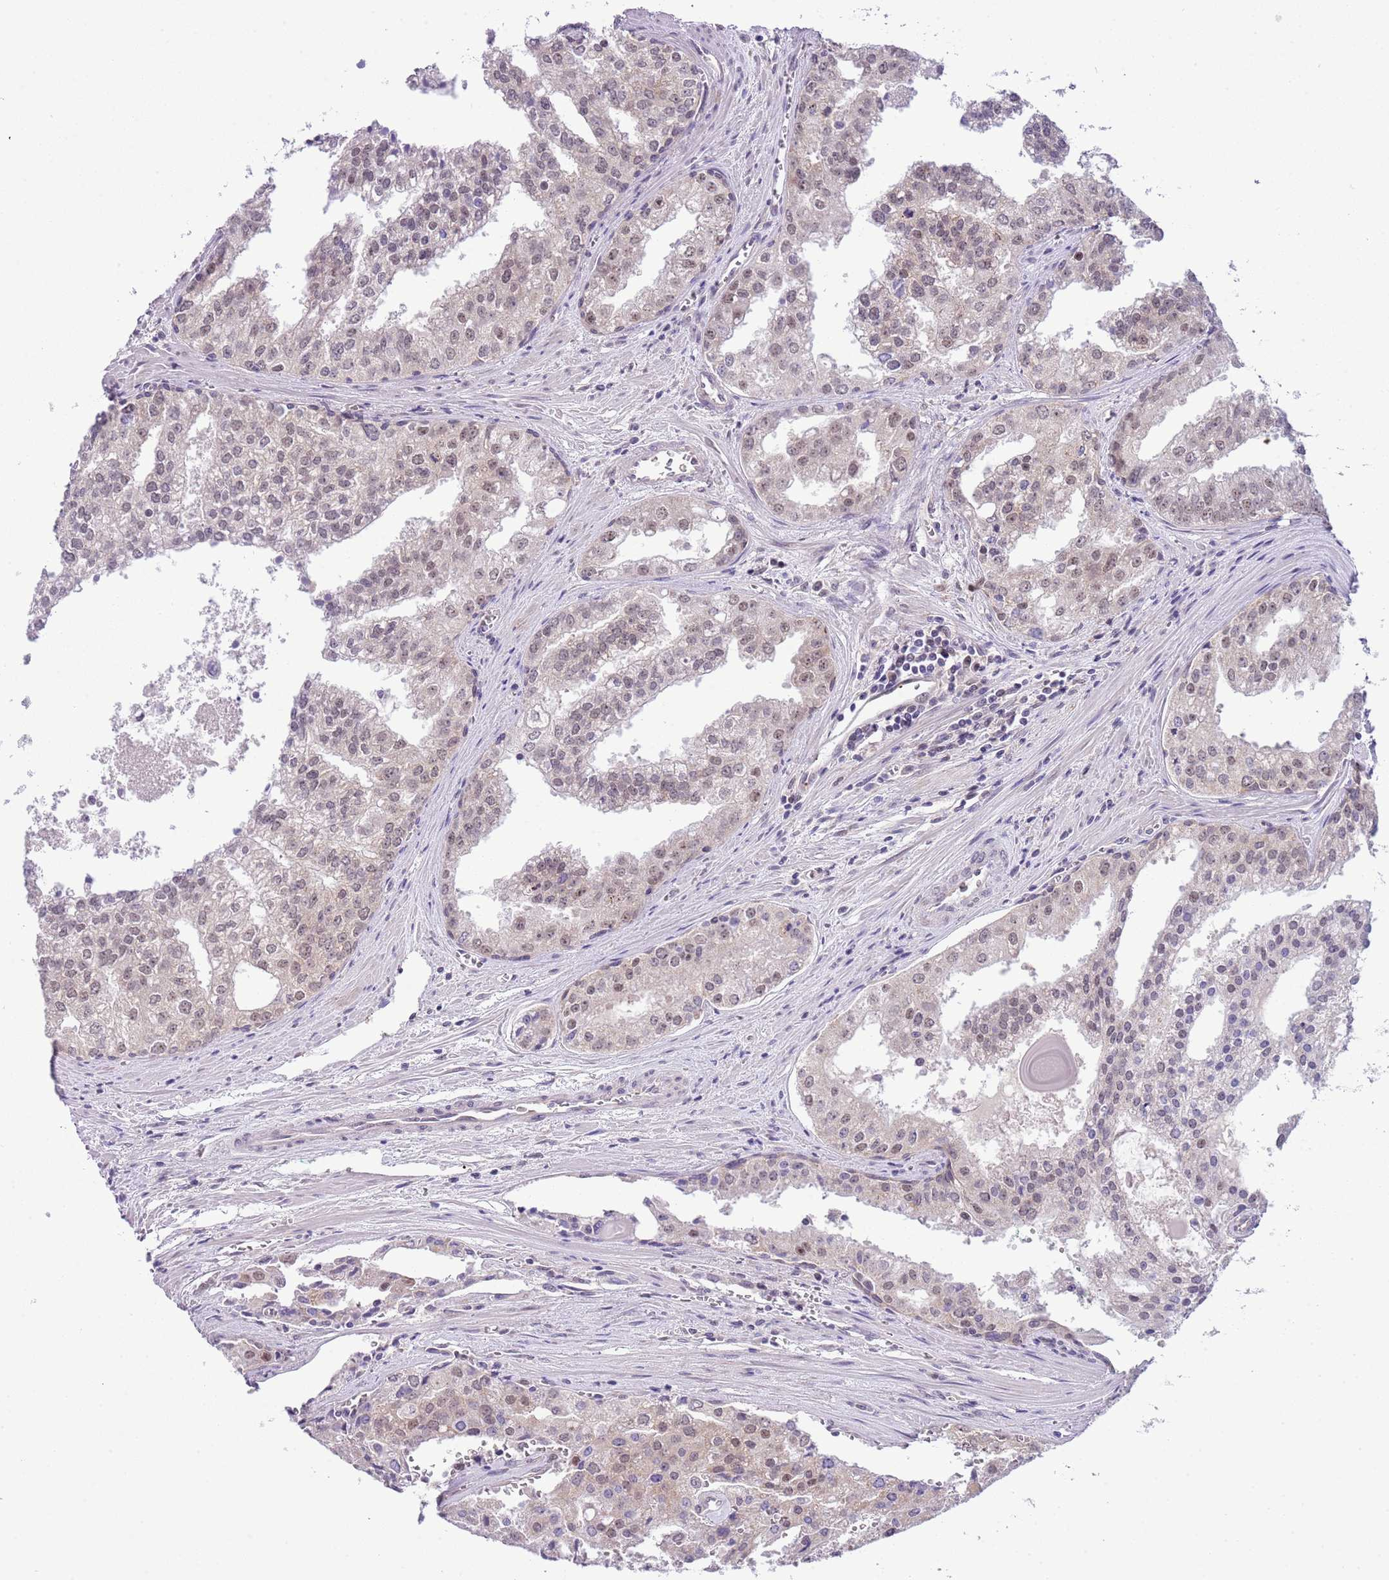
{"staining": {"intensity": "weak", "quantity": "25%-75%", "location": "nuclear"}, "tissue": "prostate cancer", "cell_type": "Tumor cells", "image_type": "cancer", "snomed": [{"axis": "morphology", "description": "Adenocarcinoma, High grade"}, {"axis": "topography", "description": "Prostate"}], "caption": "Human high-grade adenocarcinoma (prostate) stained with a brown dye displays weak nuclear positive expression in approximately 25%-75% of tumor cells.", "gene": "FAM120C", "patient": {"sex": "male", "age": 68}}